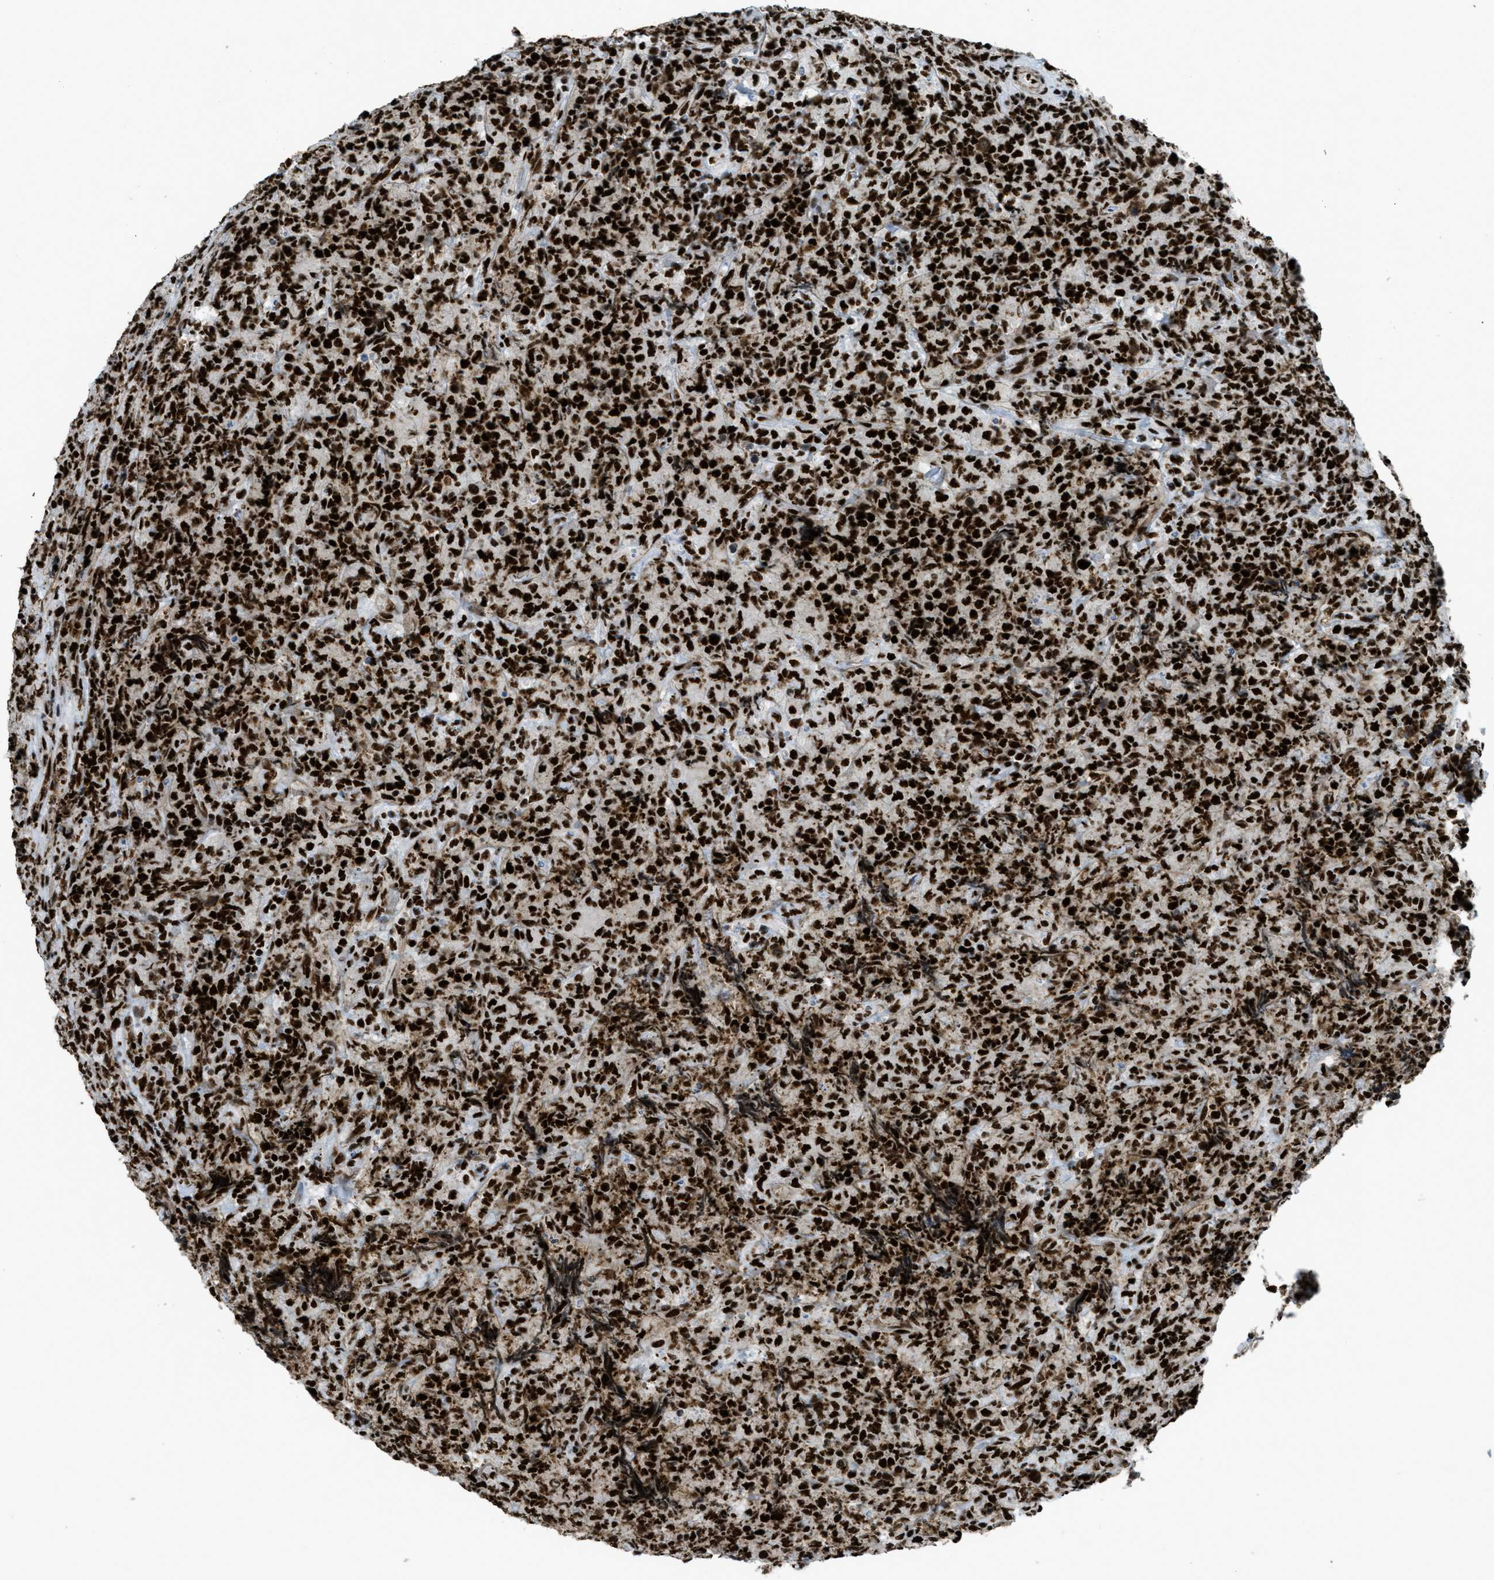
{"staining": {"intensity": "strong", "quantity": ">75%", "location": "nuclear"}, "tissue": "lymphoma", "cell_type": "Tumor cells", "image_type": "cancer", "snomed": [{"axis": "morphology", "description": "Malignant lymphoma, non-Hodgkin's type, High grade"}, {"axis": "topography", "description": "Tonsil"}], "caption": "Immunohistochemical staining of malignant lymphoma, non-Hodgkin's type (high-grade) shows high levels of strong nuclear protein staining in about >75% of tumor cells.", "gene": "ZNF207", "patient": {"sex": "female", "age": 36}}